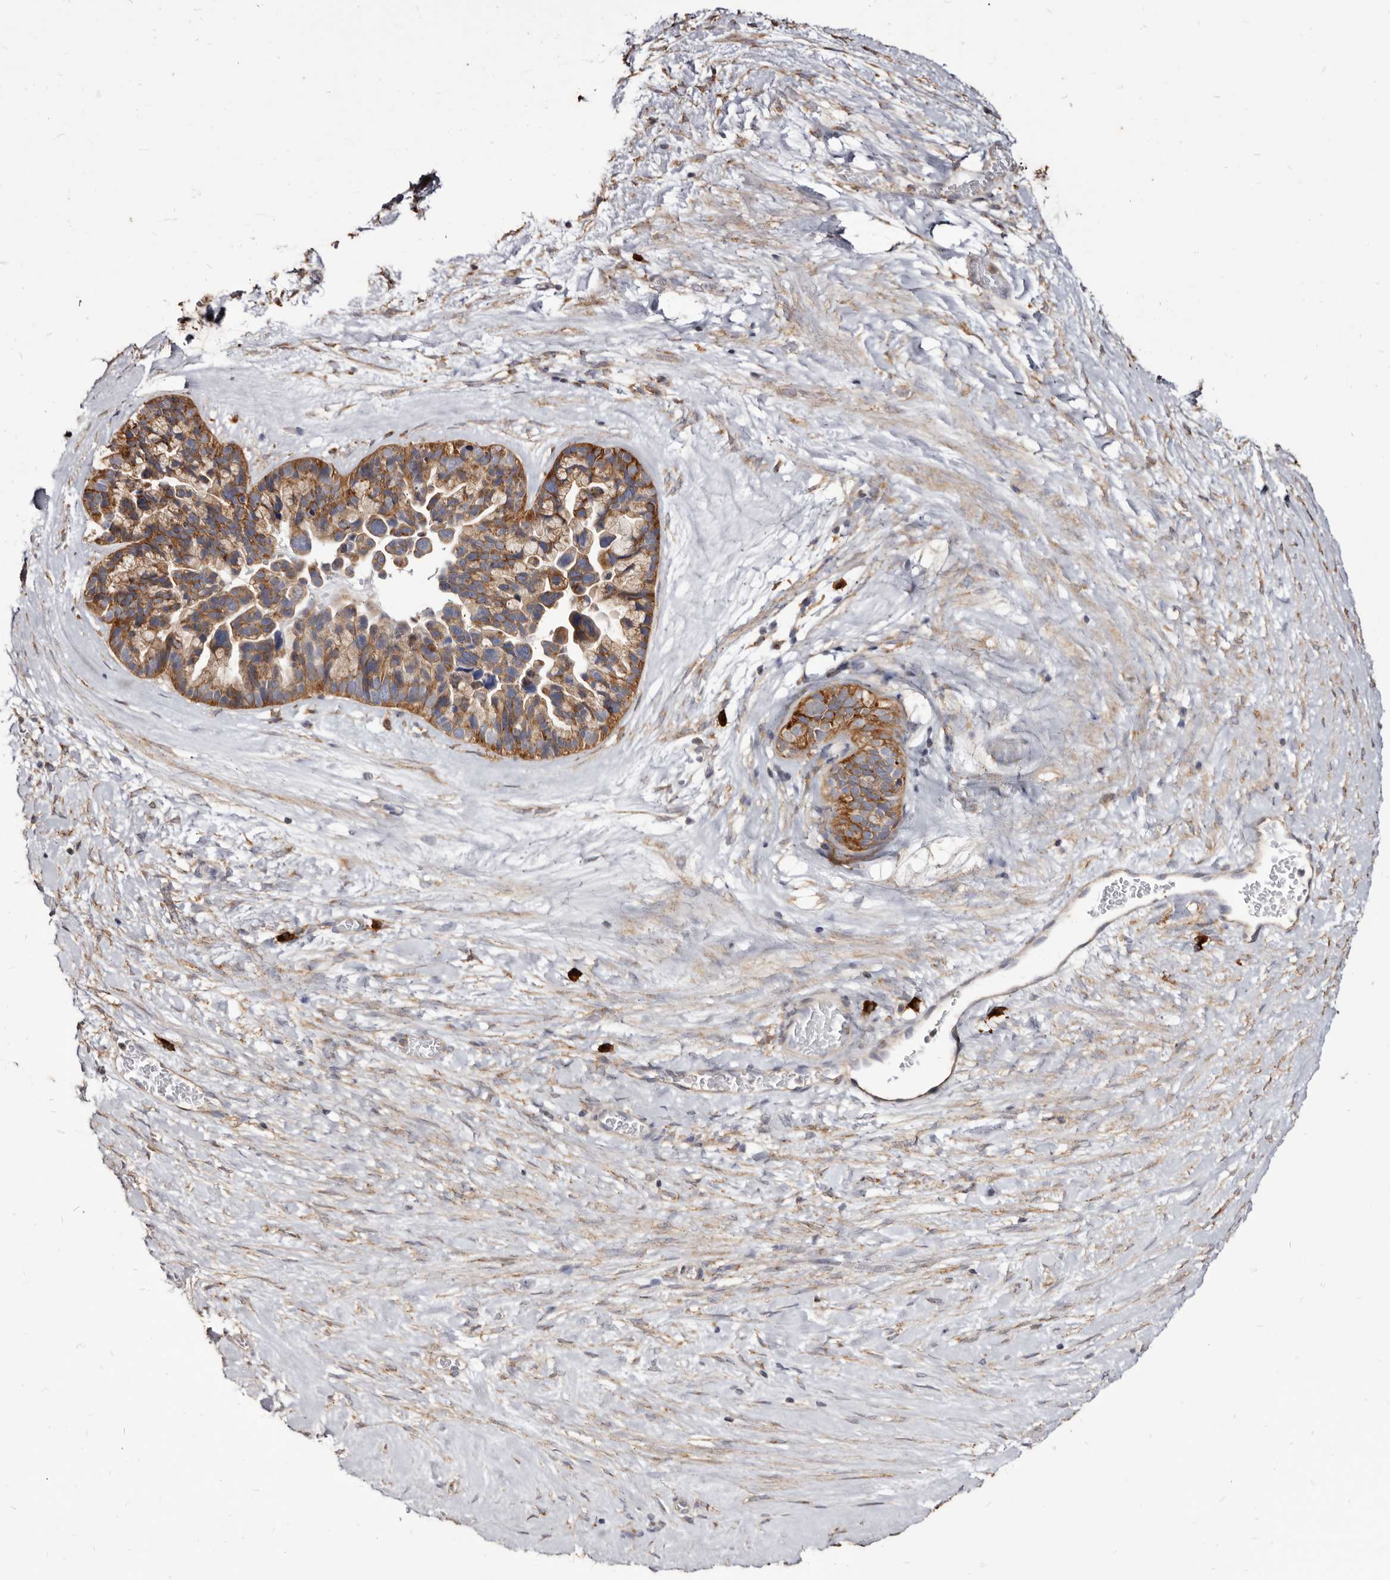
{"staining": {"intensity": "strong", "quantity": ">75%", "location": "cytoplasmic/membranous"}, "tissue": "ovarian cancer", "cell_type": "Tumor cells", "image_type": "cancer", "snomed": [{"axis": "morphology", "description": "Cystadenocarcinoma, serous, NOS"}, {"axis": "topography", "description": "Ovary"}], "caption": "An immunohistochemistry (IHC) micrograph of neoplastic tissue is shown. Protein staining in brown shows strong cytoplasmic/membranous positivity in ovarian cancer (serous cystadenocarcinoma) within tumor cells.", "gene": "TPD52", "patient": {"sex": "female", "age": 56}}